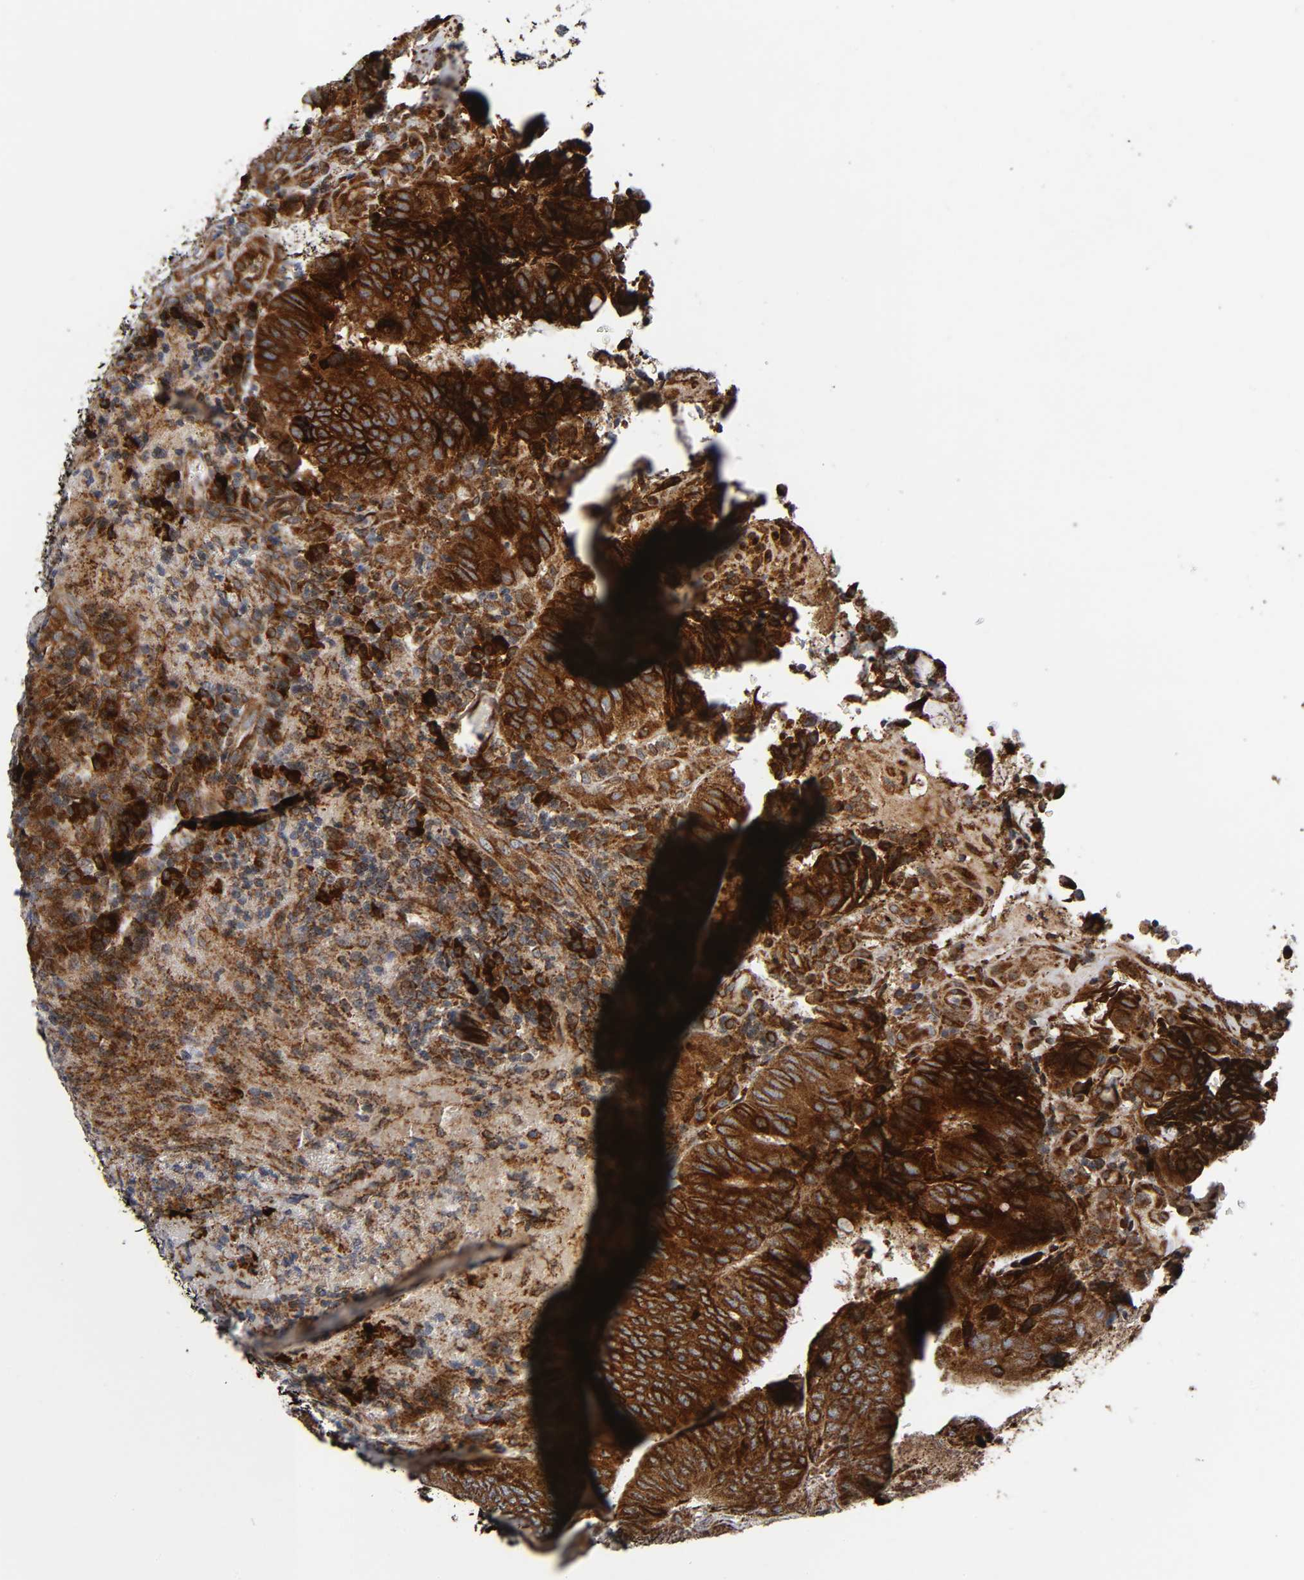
{"staining": {"intensity": "strong", "quantity": ">75%", "location": "cytoplasmic/membranous"}, "tissue": "colorectal cancer", "cell_type": "Tumor cells", "image_type": "cancer", "snomed": [{"axis": "morphology", "description": "Normal tissue, NOS"}, {"axis": "morphology", "description": "Adenocarcinoma, NOS"}, {"axis": "topography", "description": "Rectum"}, {"axis": "topography", "description": "Peripheral nerve tissue"}], "caption": "Immunohistochemical staining of adenocarcinoma (colorectal) reveals high levels of strong cytoplasmic/membranous protein positivity in about >75% of tumor cells. (DAB = brown stain, brightfield microscopy at high magnification).", "gene": "MAP3K1", "patient": {"sex": "male", "age": 92}}